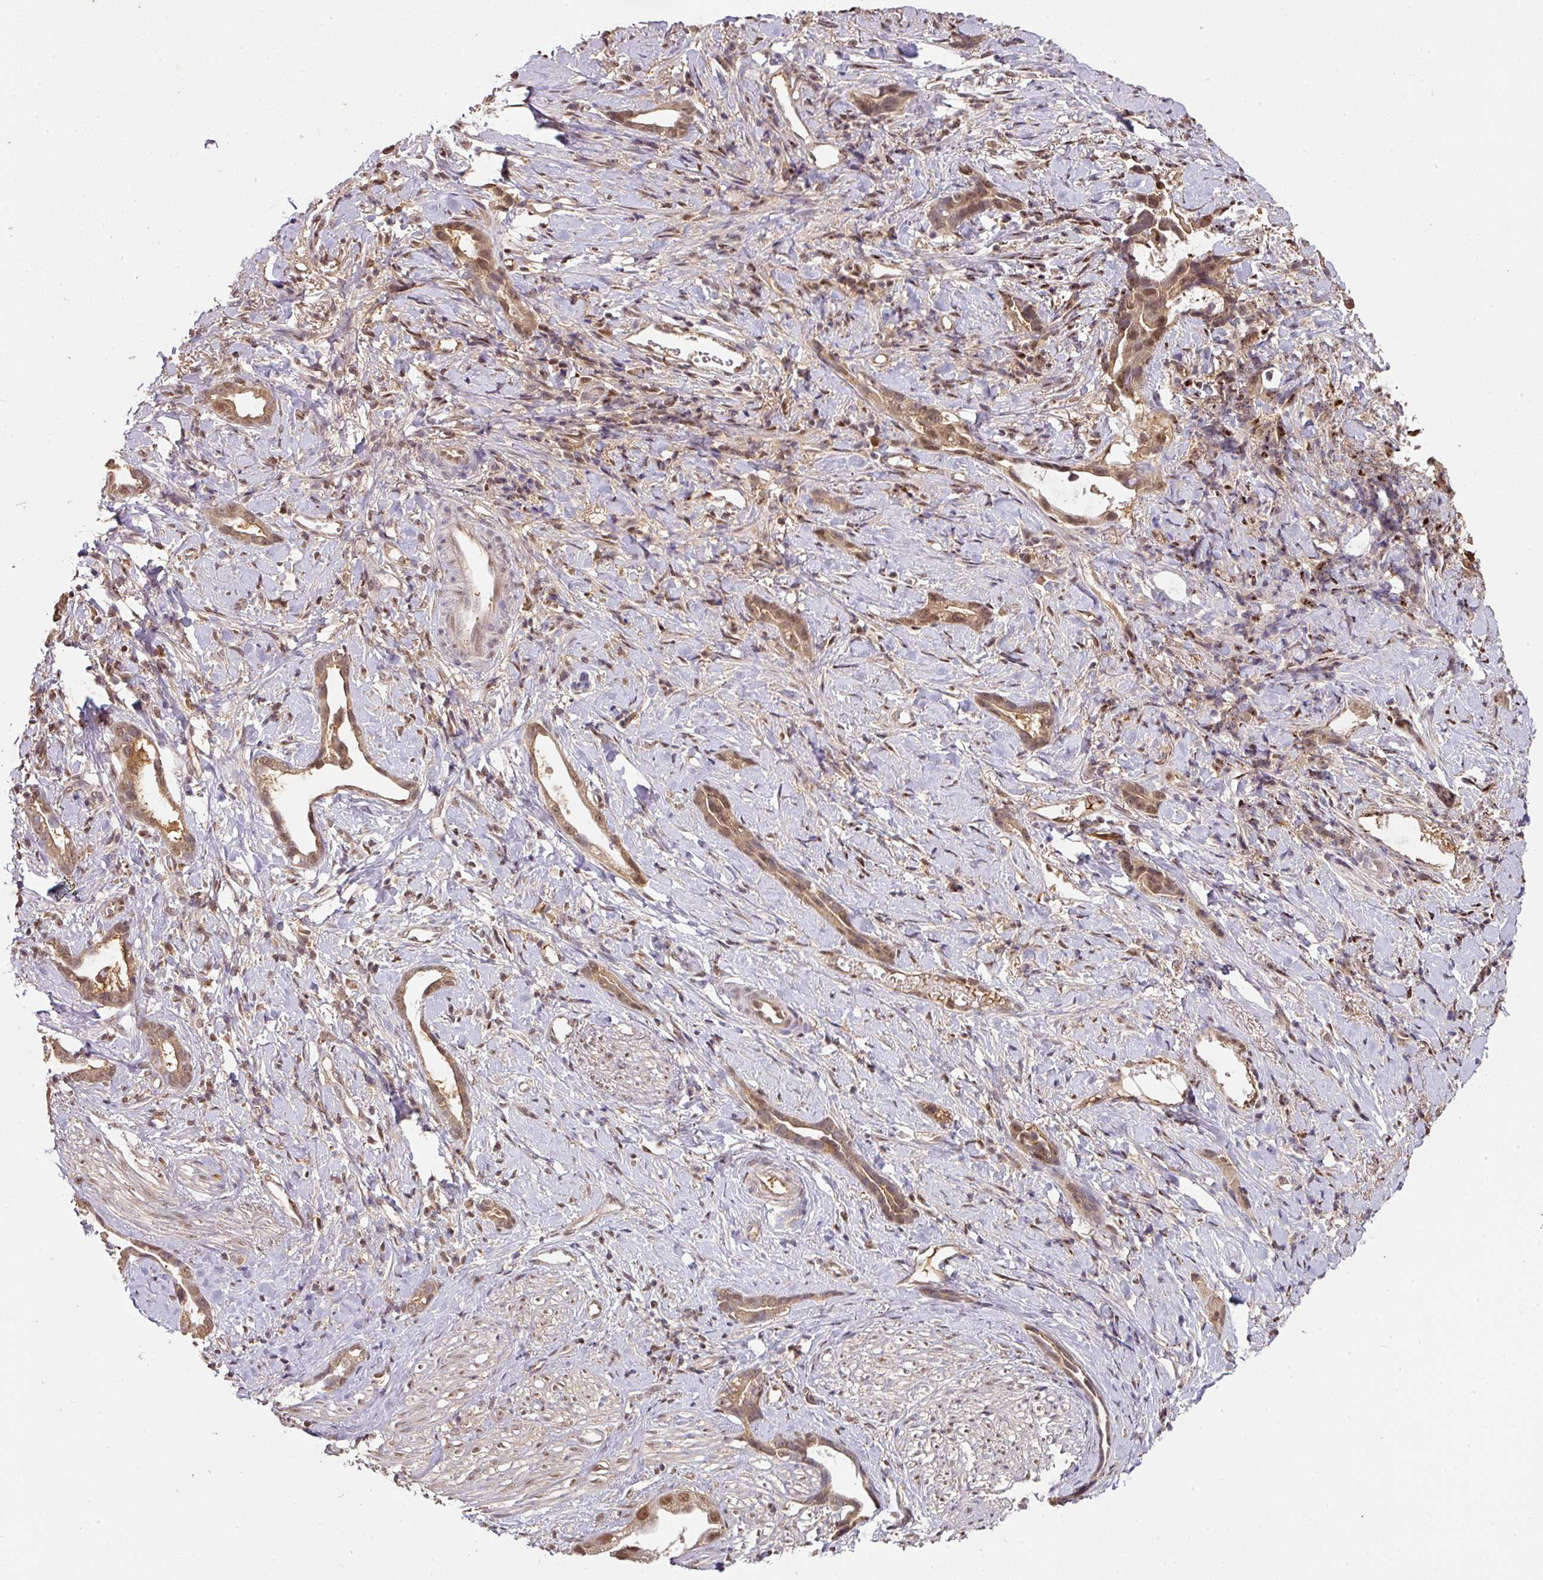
{"staining": {"intensity": "moderate", "quantity": ">75%", "location": "cytoplasmic/membranous,nuclear"}, "tissue": "stomach cancer", "cell_type": "Tumor cells", "image_type": "cancer", "snomed": [{"axis": "morphology", "description": "Adenocarcinoma, NOS"}, {"axis": "topography", "description": "Stomach"}], "caption": "Adenocarcinoma (stomach) tissue reveals moderate cytoplasmic/membranous and nuclear staining in approximately >75% of tumor cells", "gene": "RANBP9", "patient": {"sex": "male", "age": 55}}